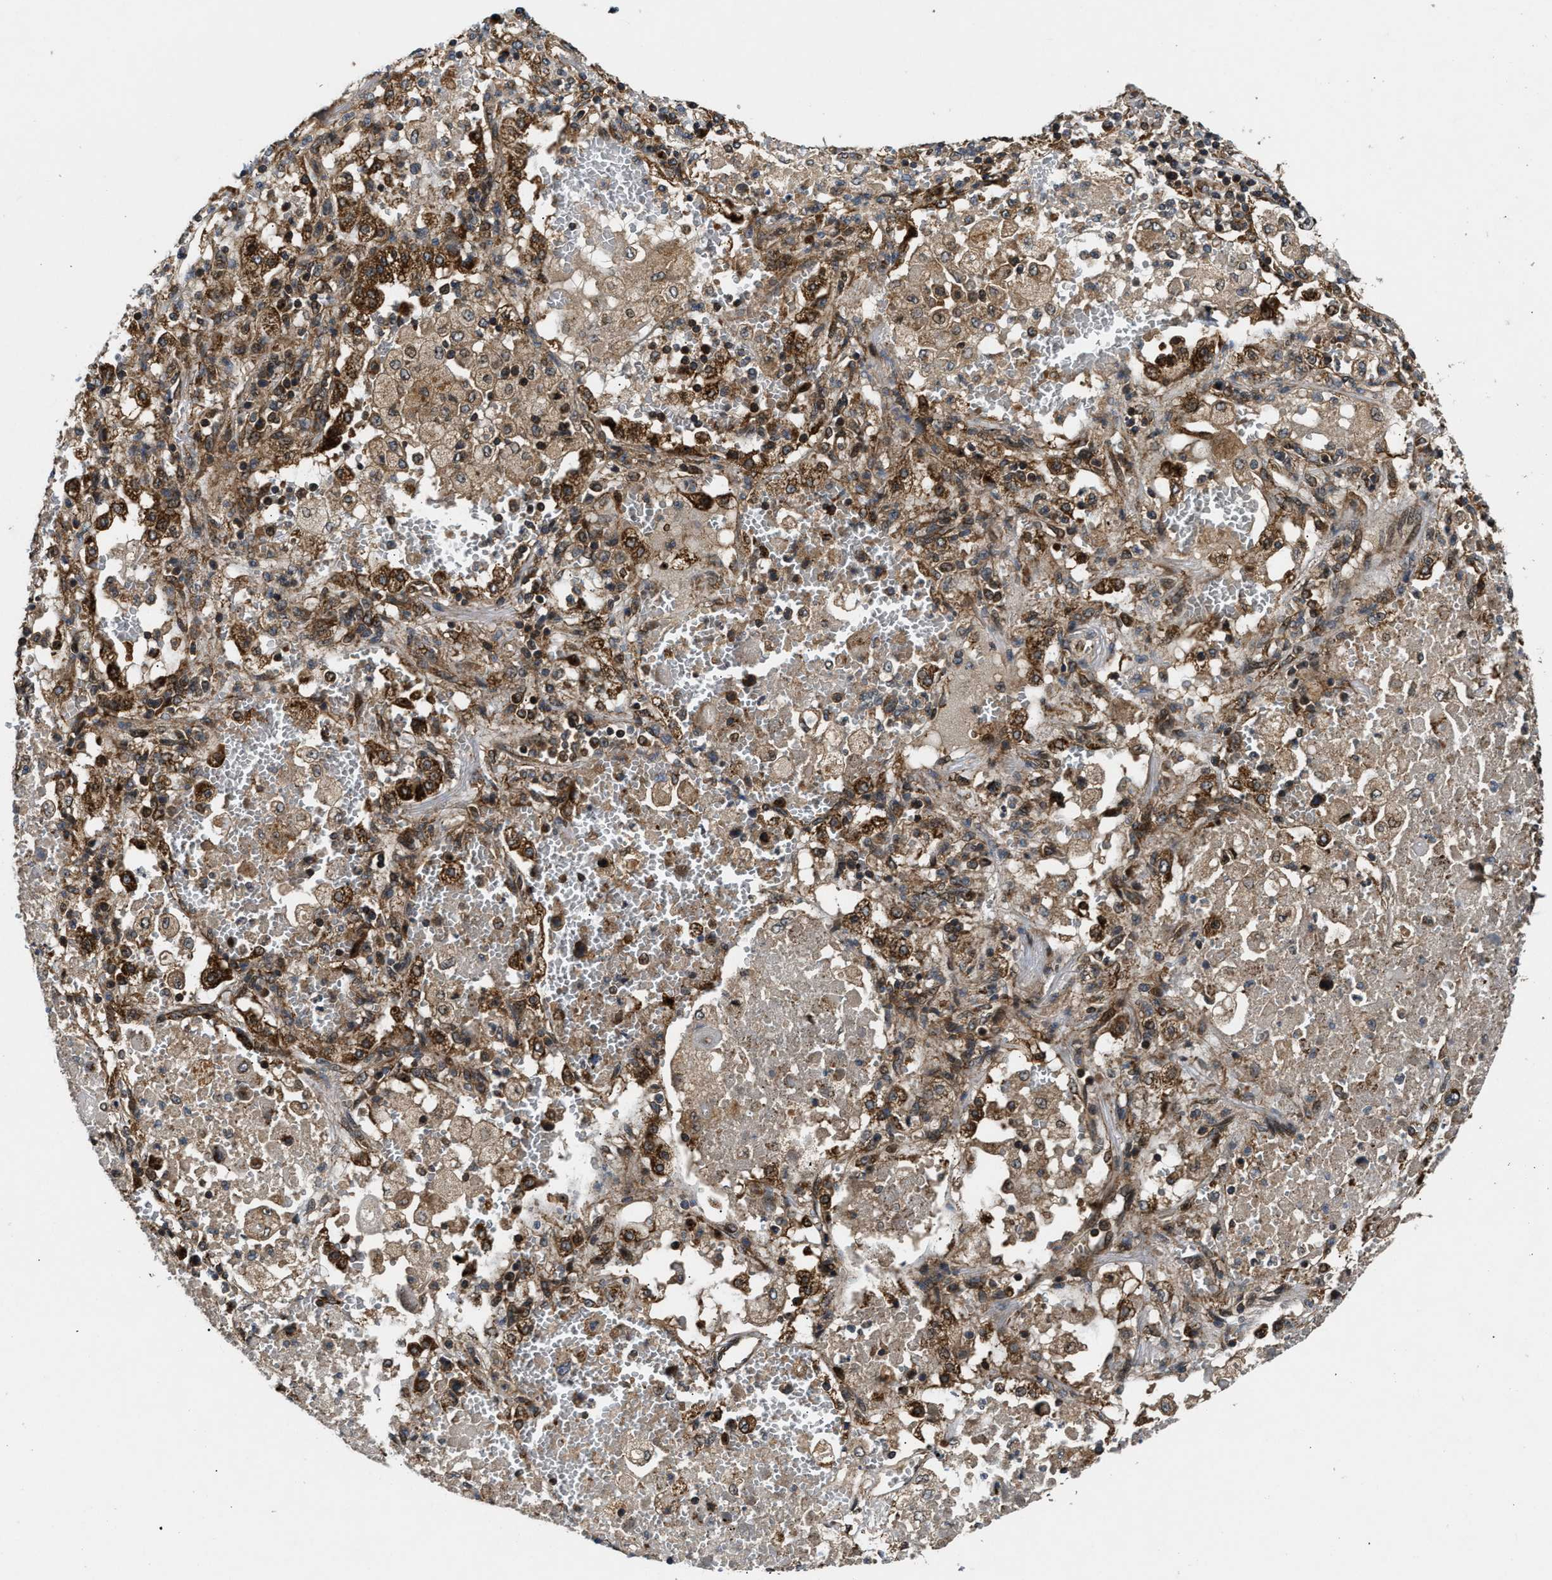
{"staining": {"intensity": "moderate", "quantity": ">75%", "location": "cytoplasmic/membranous"}, "tissue": "lung cancer", "cell_type": "Tumor cells", "image_type": "cancer", "snomed": [{"axis": "morphology", "description": "Squamous cell carcinoma, NOS"}, {"axis": "topography", "description": "Lung"}], "caption": "Protein expression analysis of human lung squamous cell carcinoma reveals moderate cytoplasmic/membranous staining in about >75% of tumor cells.", "gene": "PNPLA8", "patient": {"sex": "male", "age": 61}}